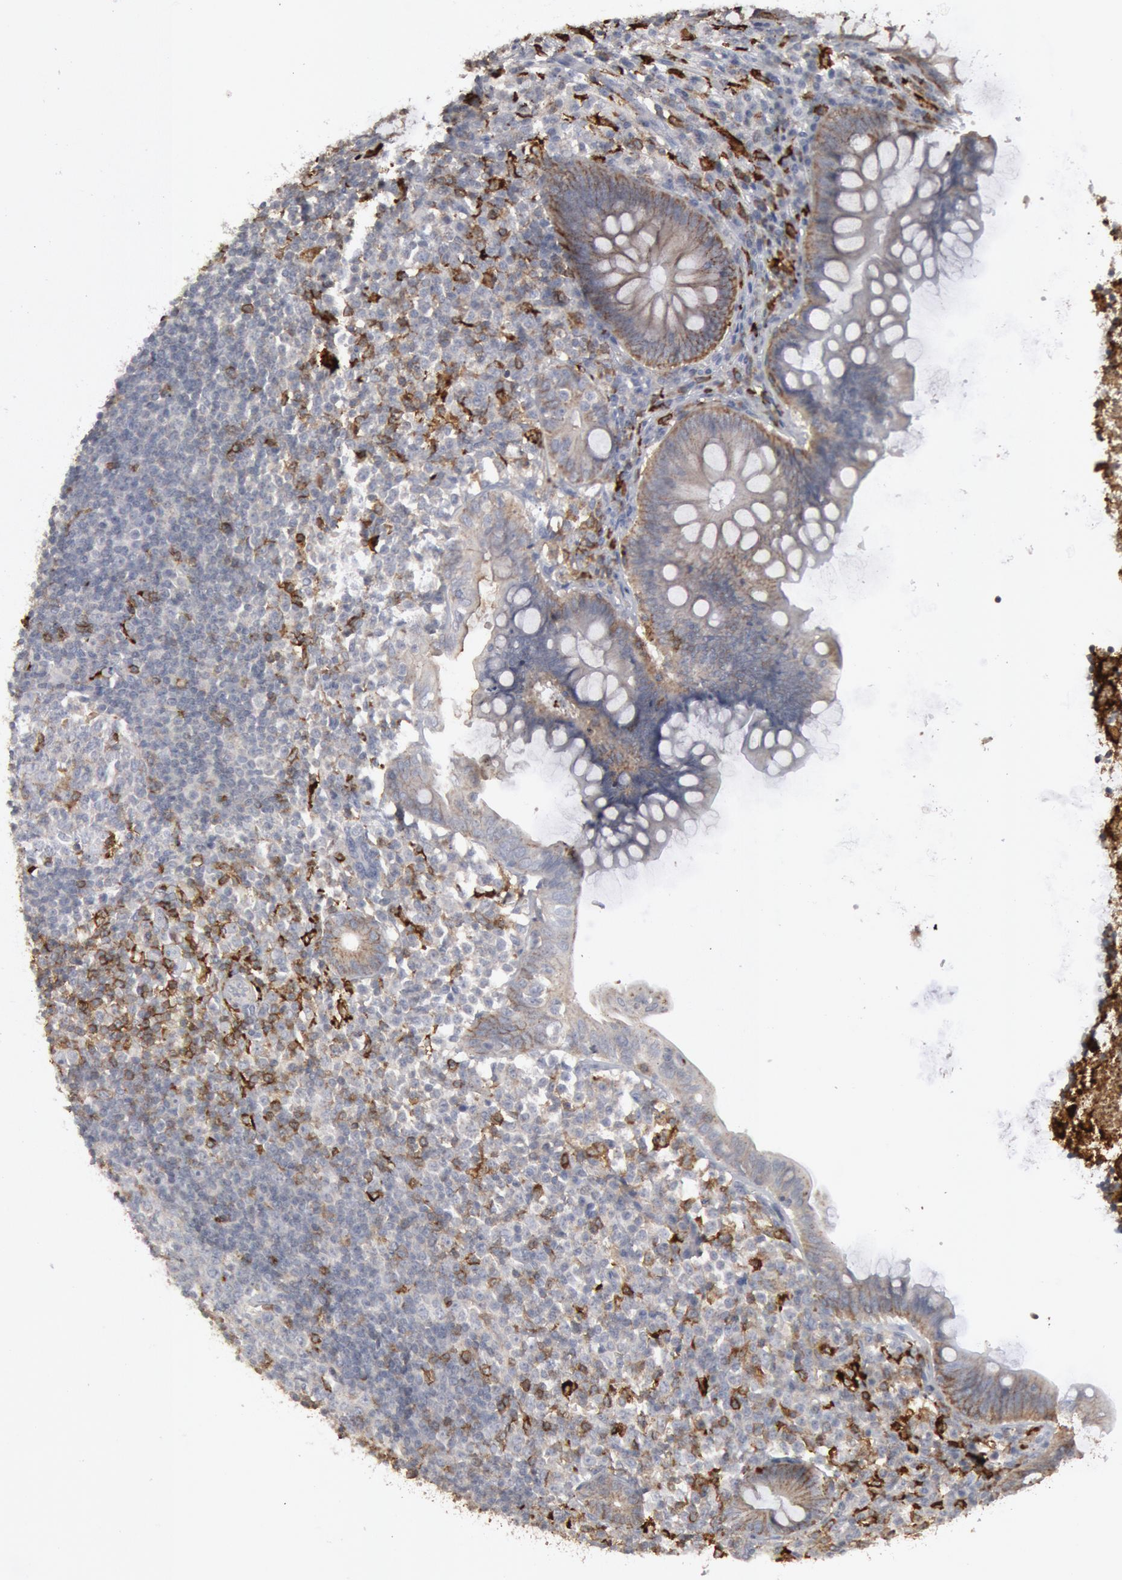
{"staining": {"intensity": "weak", "quantity": "25%-75%", "location": "cytoplasmic/membranous"}, "tissue": "appendix", "cell_type": "Glandular cells", "image_type": "normal", "snomed": [{"axis": "morphology", "description": "Normal tissue, NOS"}, {"axis": "topography", "description": "Appendix"}], "caption": "An image of human appendix stained for a protein displays weak cytoplasmic/membranous brown staining in glandular cells.", "gene": "C1QC", "patient": {"sex": "female", "age": 66}}